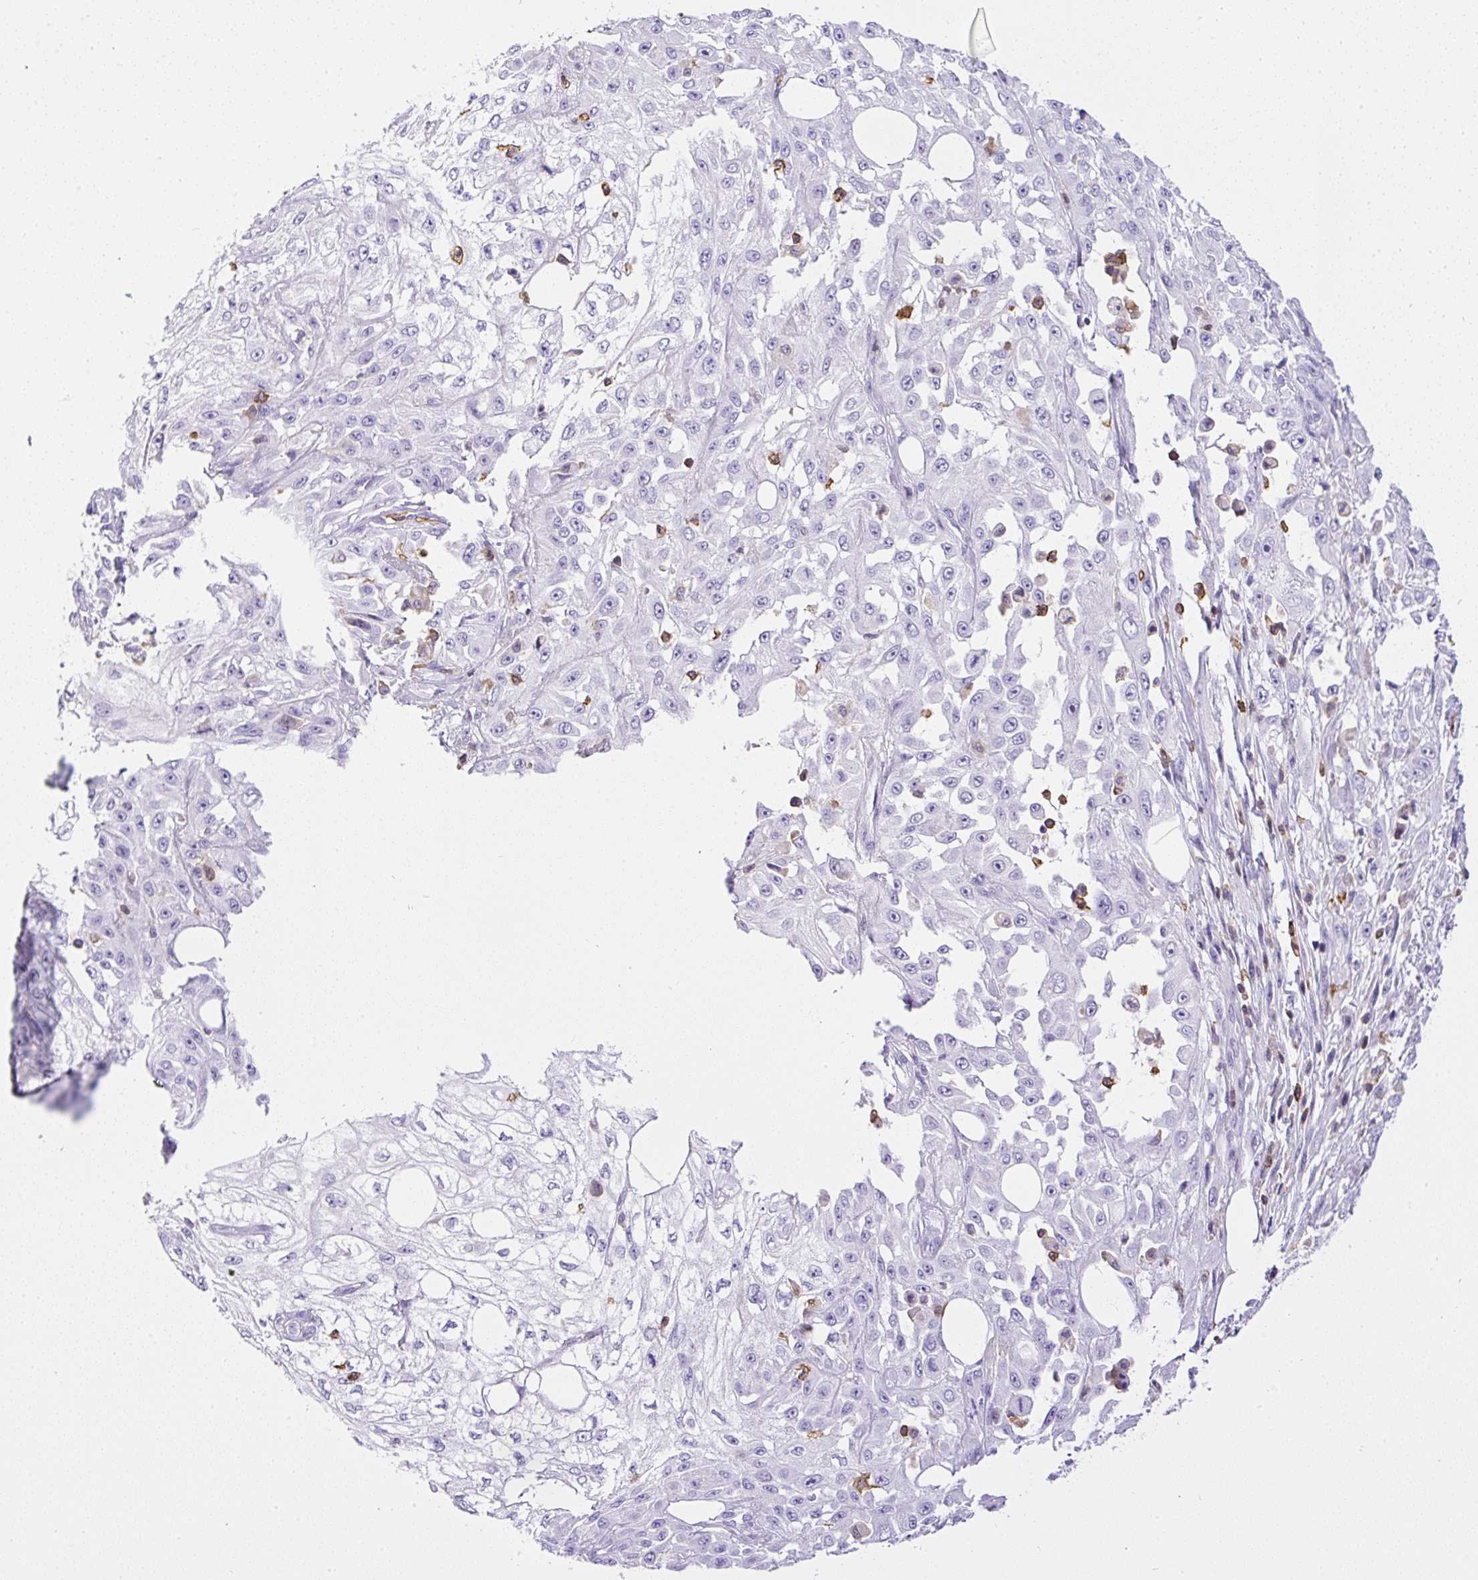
{"staining": {"intensity": "negative", "quantity": "none", "location": "none"}, "tissue": "skin cancer", "cell_type": "Tumor cells", "image_type": "cancer", "snomed": [{"axis": "morphology", "description": "Squamous cell carcinoma, NOS"}, {"axis": "morphology", "description": "Squamous cell carcinoma, metastatic, NOS"}, {"axis": "topography", "description": "Skin"}, {"axis": "topography", "description": "Lymph node"}], "caption": "A photomicrograph of human squamous cell carcinoma (skin) is negative for staining in tumor cells.", "gene": "FAM228B", "patient": {"sex": "male", "age": 75}}